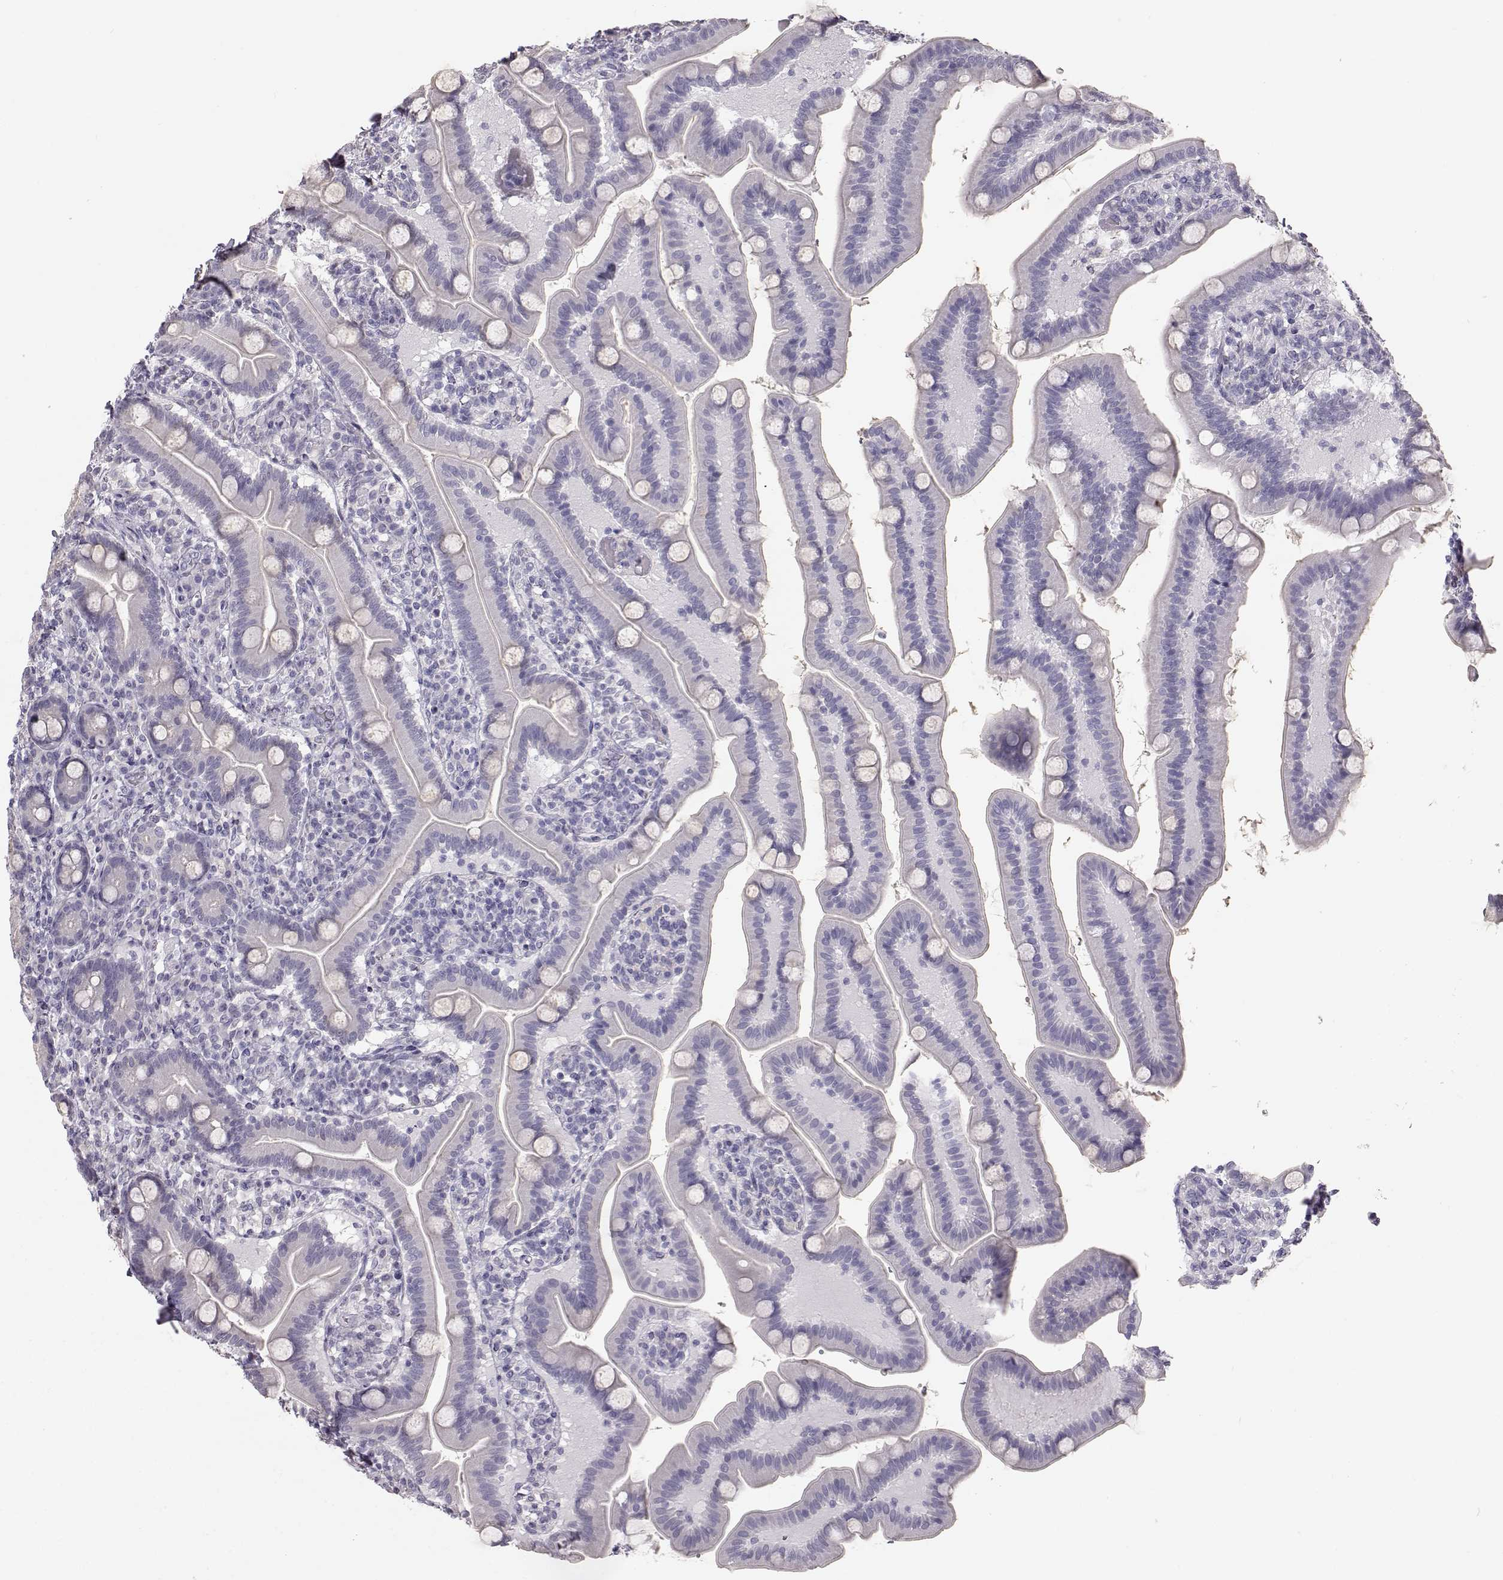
{"staining": {"intensity": "negative", "quantity": "none", "location": "none"}, "tissue": "small intestine", "cell_type": "Glandular cells", "image_type": "normal", "snomed": [{"axis": "morphology", "description": "Normal tissue, NOS"}, {"axis": "topography", "description": "Small intestine"}], "caption": "DAB immunohistochemical staining of unremarkable human small intestine exhibits no significant positivity in glandular cells.", "gene": "KRT31", "patient": {"sex": "male", "age": 66}}